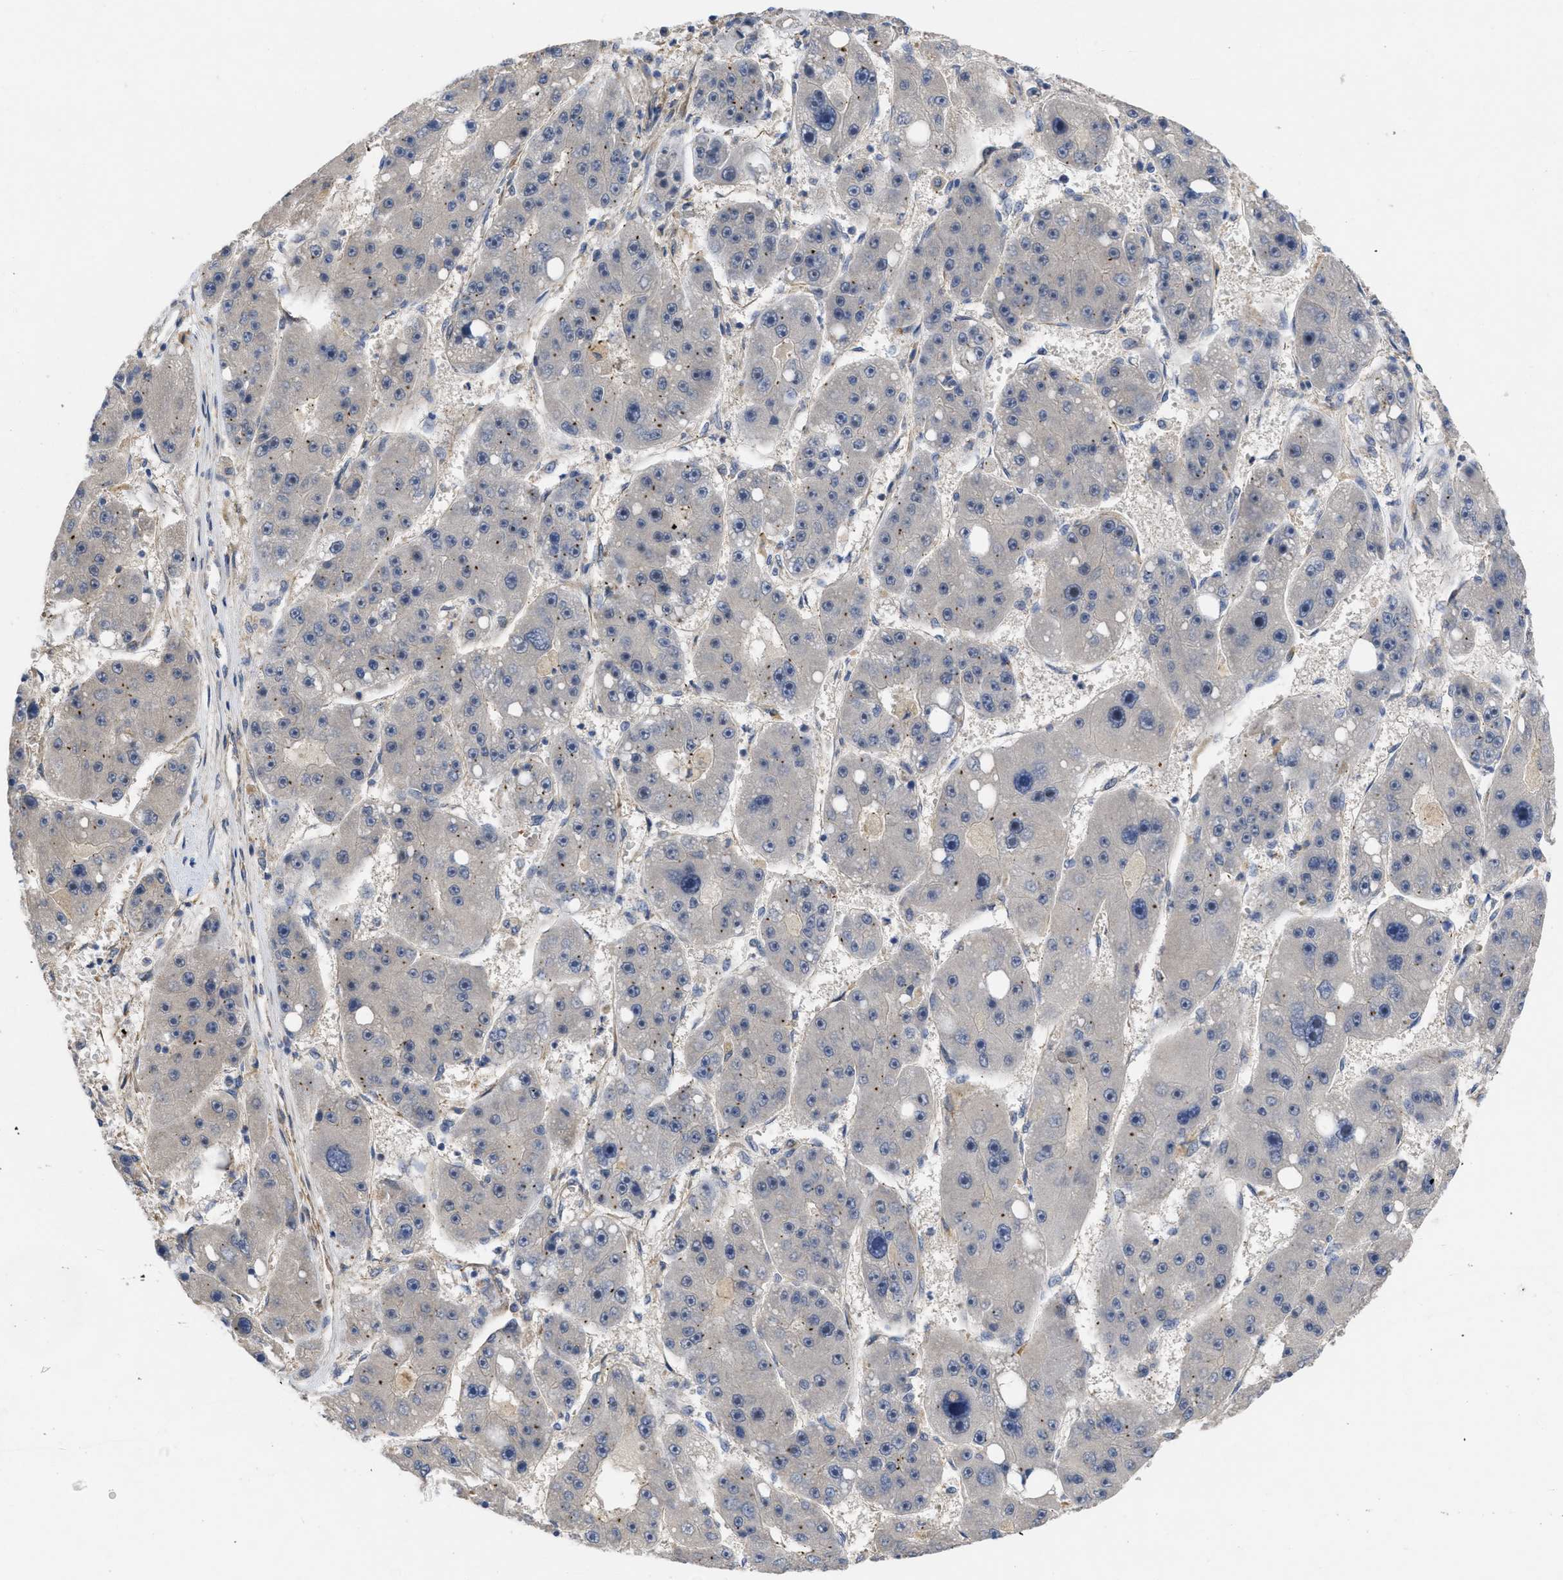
{"staining": {"intensity": "negative", "quantity": "none", "location": "none"}, "tissue": "liver cancer", "cell_type": "Tumor cells", "image_type": "cancer", "snomed": [{"axis": "morphology", "description": "Carcinoma, Hepatocellular, NOS"}, {"axis": "topography", "description": "Liver"}], "caption": "Micrograph shows no protein expression in tumor cells of liver cancer tissue. (Stains: DAB (3,3'-diaminobenzidine) immunohistochemistry with hematoxylin counter stain, Microscopy: brightfield microscopy at high magnification).", "gene": "ARHGEF26", "patient": {"sex": "female", "age": 61}}